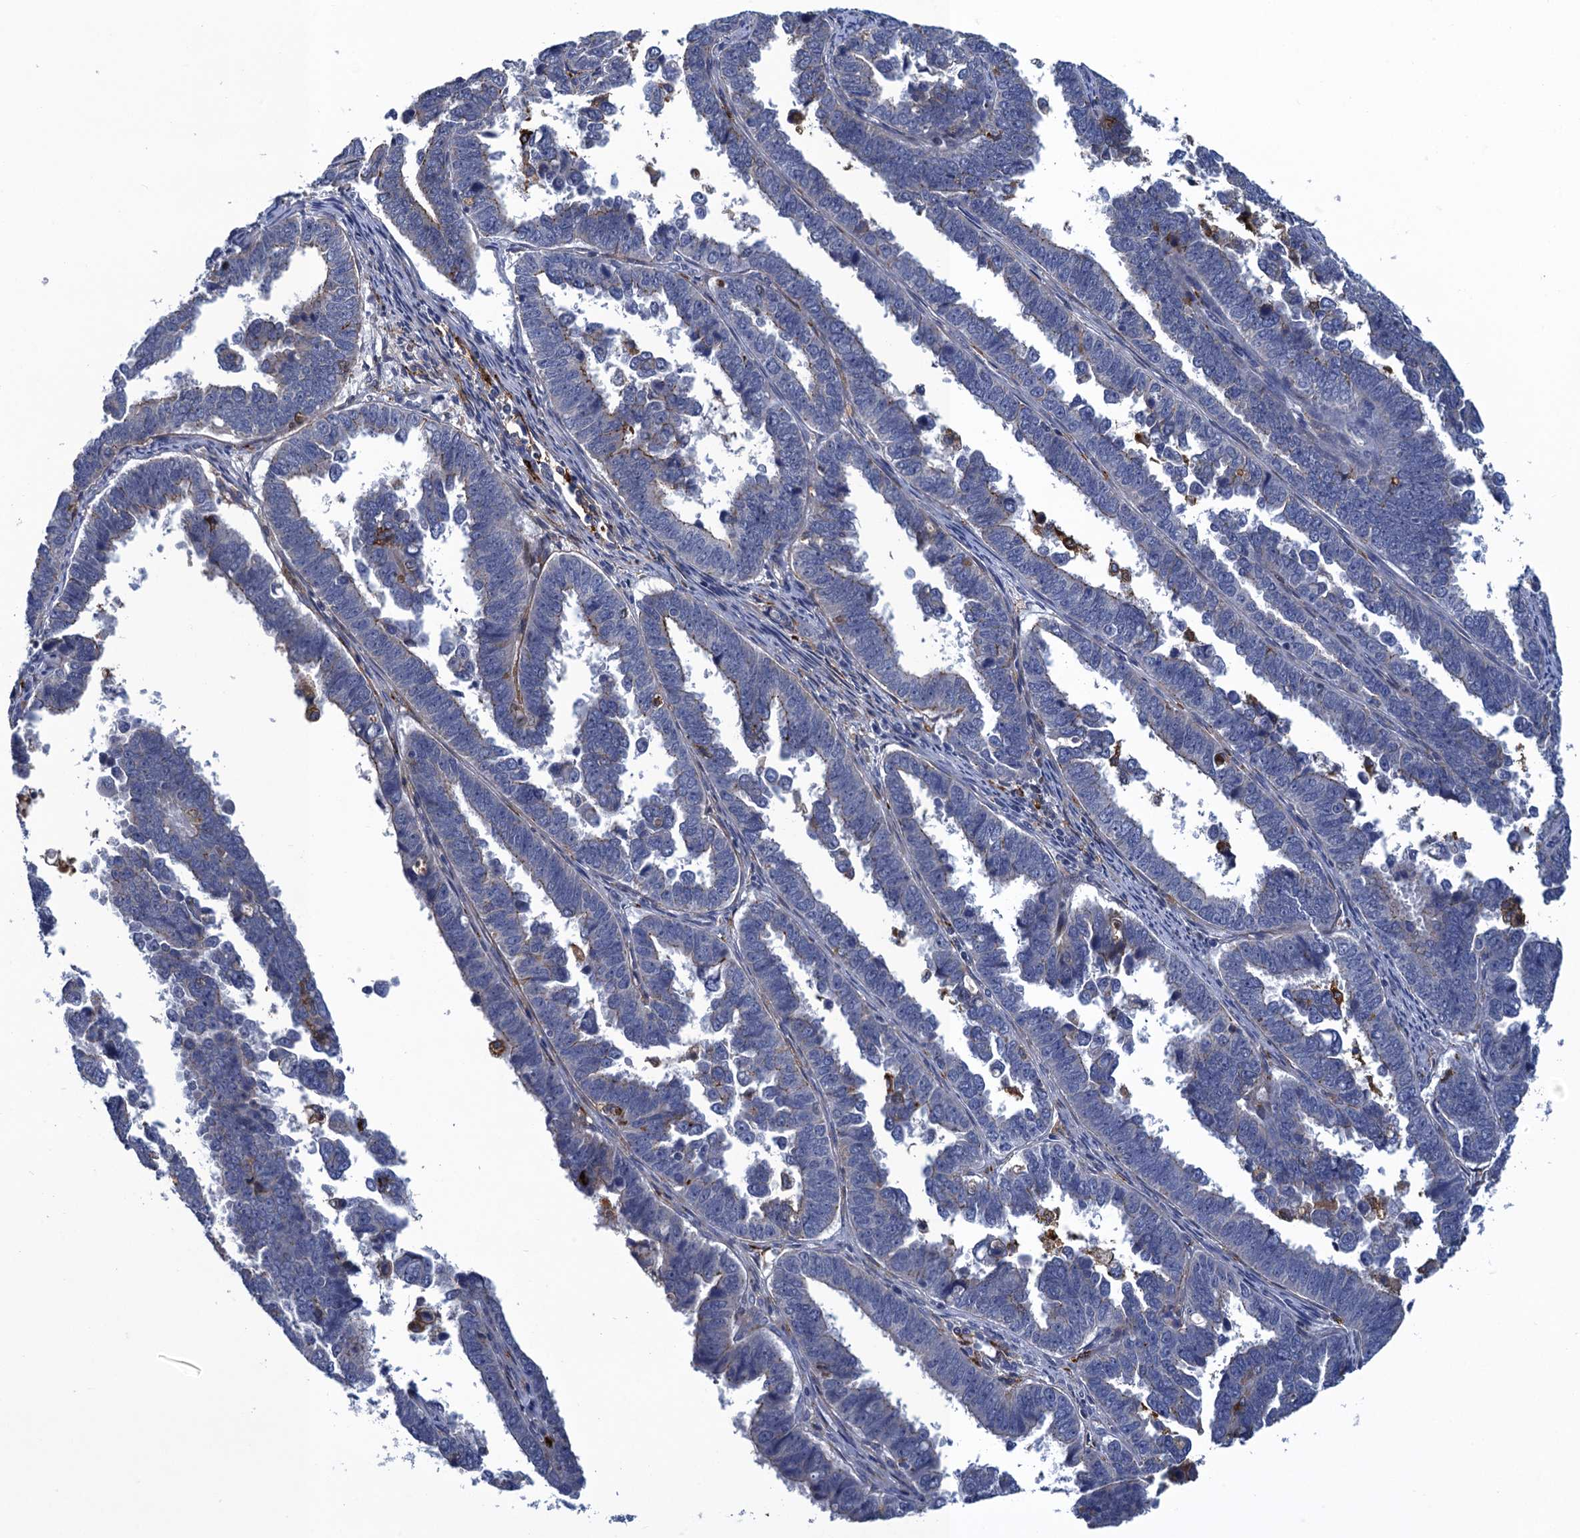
{"staining": {"intensity": "negative", "quantity": "none", "location": "none"}, "tissue": "endometrial cancer", "cell_type": "Tumor cells", "image_type": "cancer", "snomed": [{"axis": "morphology", "description": "Adenocarcinoma, NOS"}, {"axis": "topography", "description": "Endometrium"}], "caption": "Tumor cells are negative for brown protein staining in adenocarcinoma (endometrial).", "gene": "DNHD1", "patient": {"sex": "female", "age": 75}}